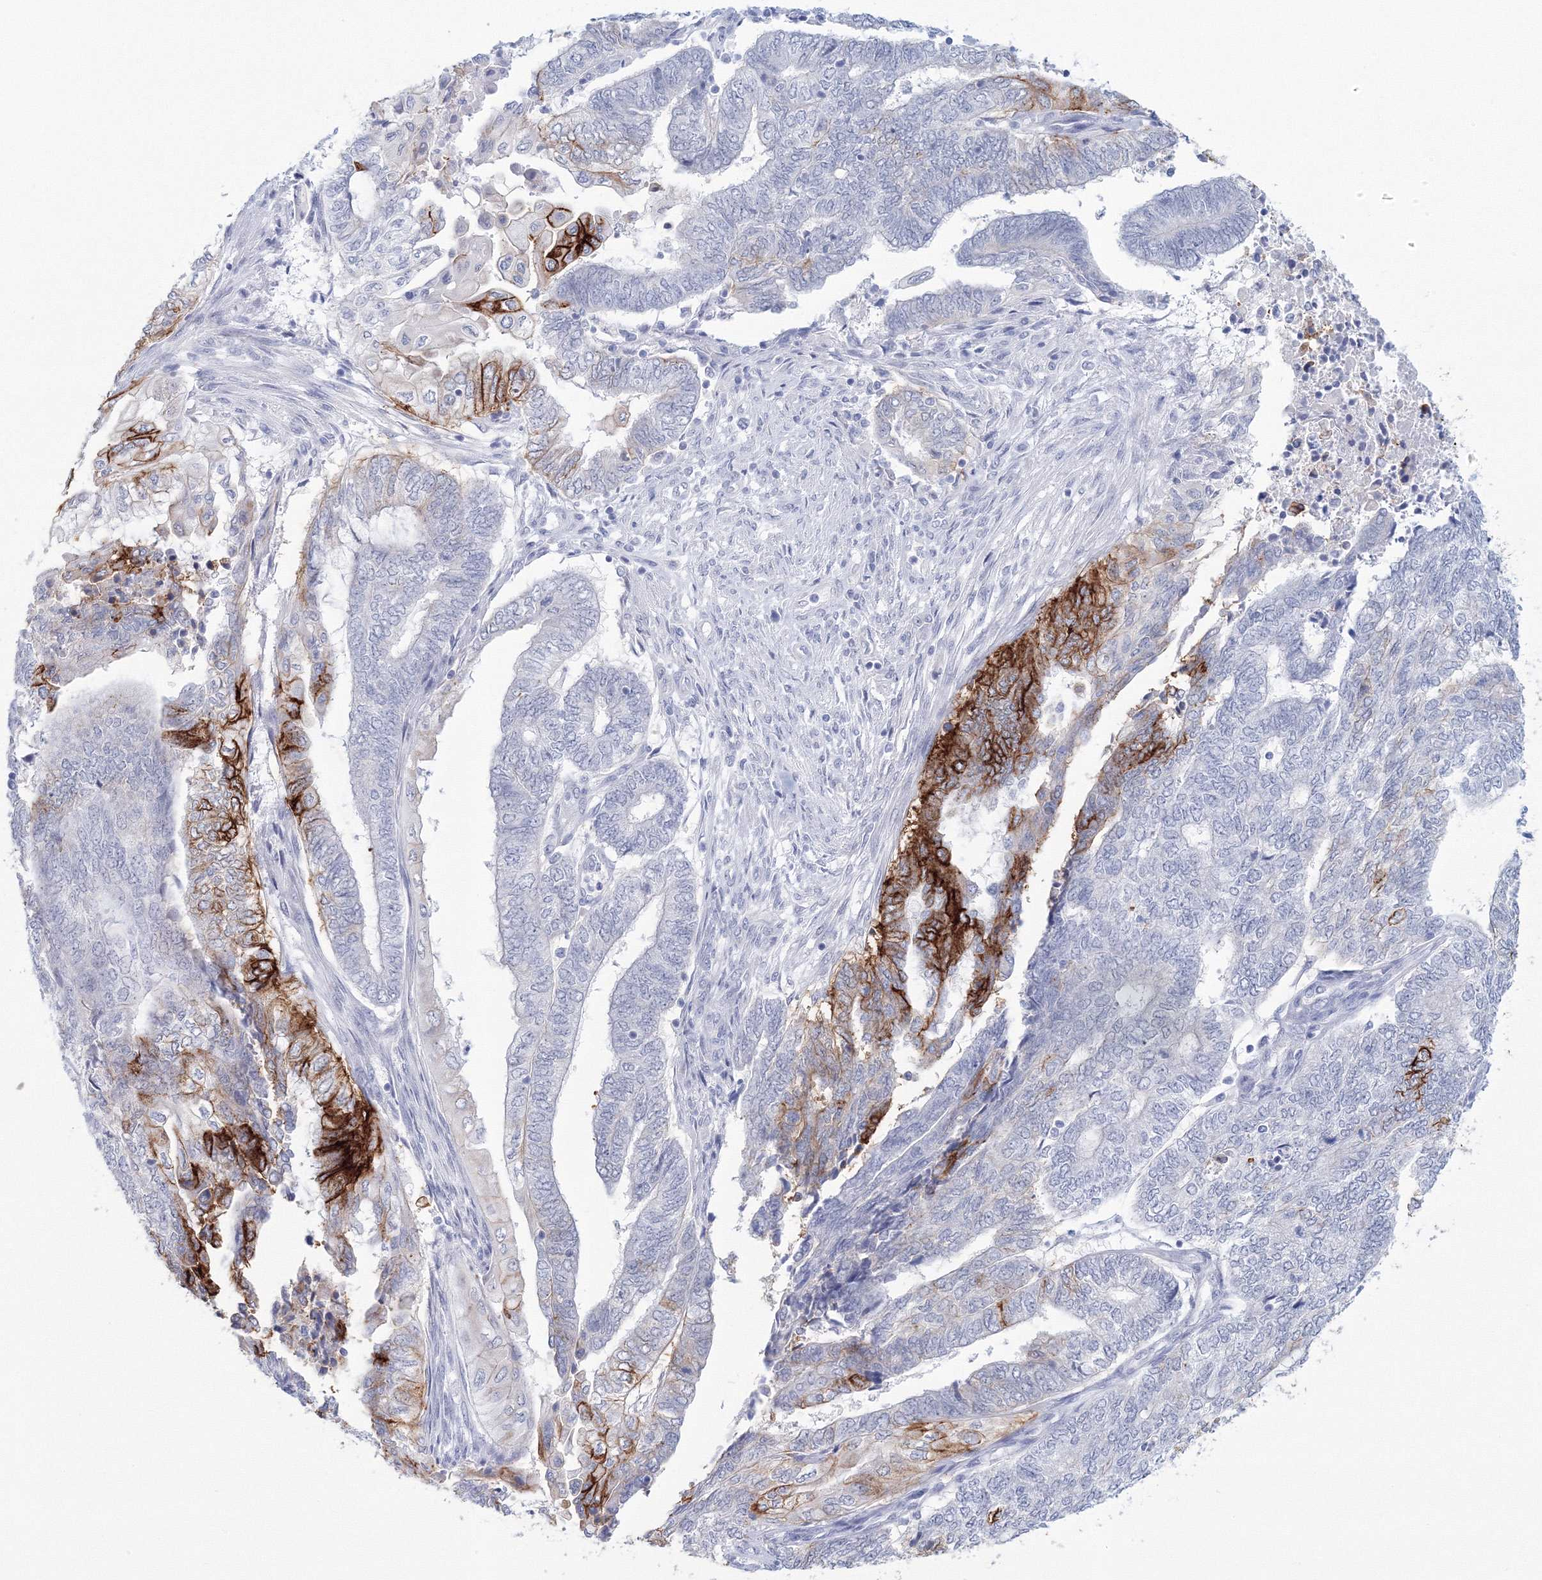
{"staining": {"intensity": "strong", "quantity": "<25%", "location": "cytoplasmic/membranous"}, "tissue": "endometrial cancer", "cell_type": "Tumor cells", "image_type": "cancer", "snomed": [{"axis": "morphology", "description": "Adenocarcinoma, NOS"}, {"axis": "topography", "description": "Uterus"}, {"axis": "topography", "description": "Endometrium"}], "caption": "Endometrial cancer stained for a protein shows strong cytoplasmic/membranous positivity in tumor cells.", "gene": "VSIG1", "patient": {"sex": "female", "age": 70}}